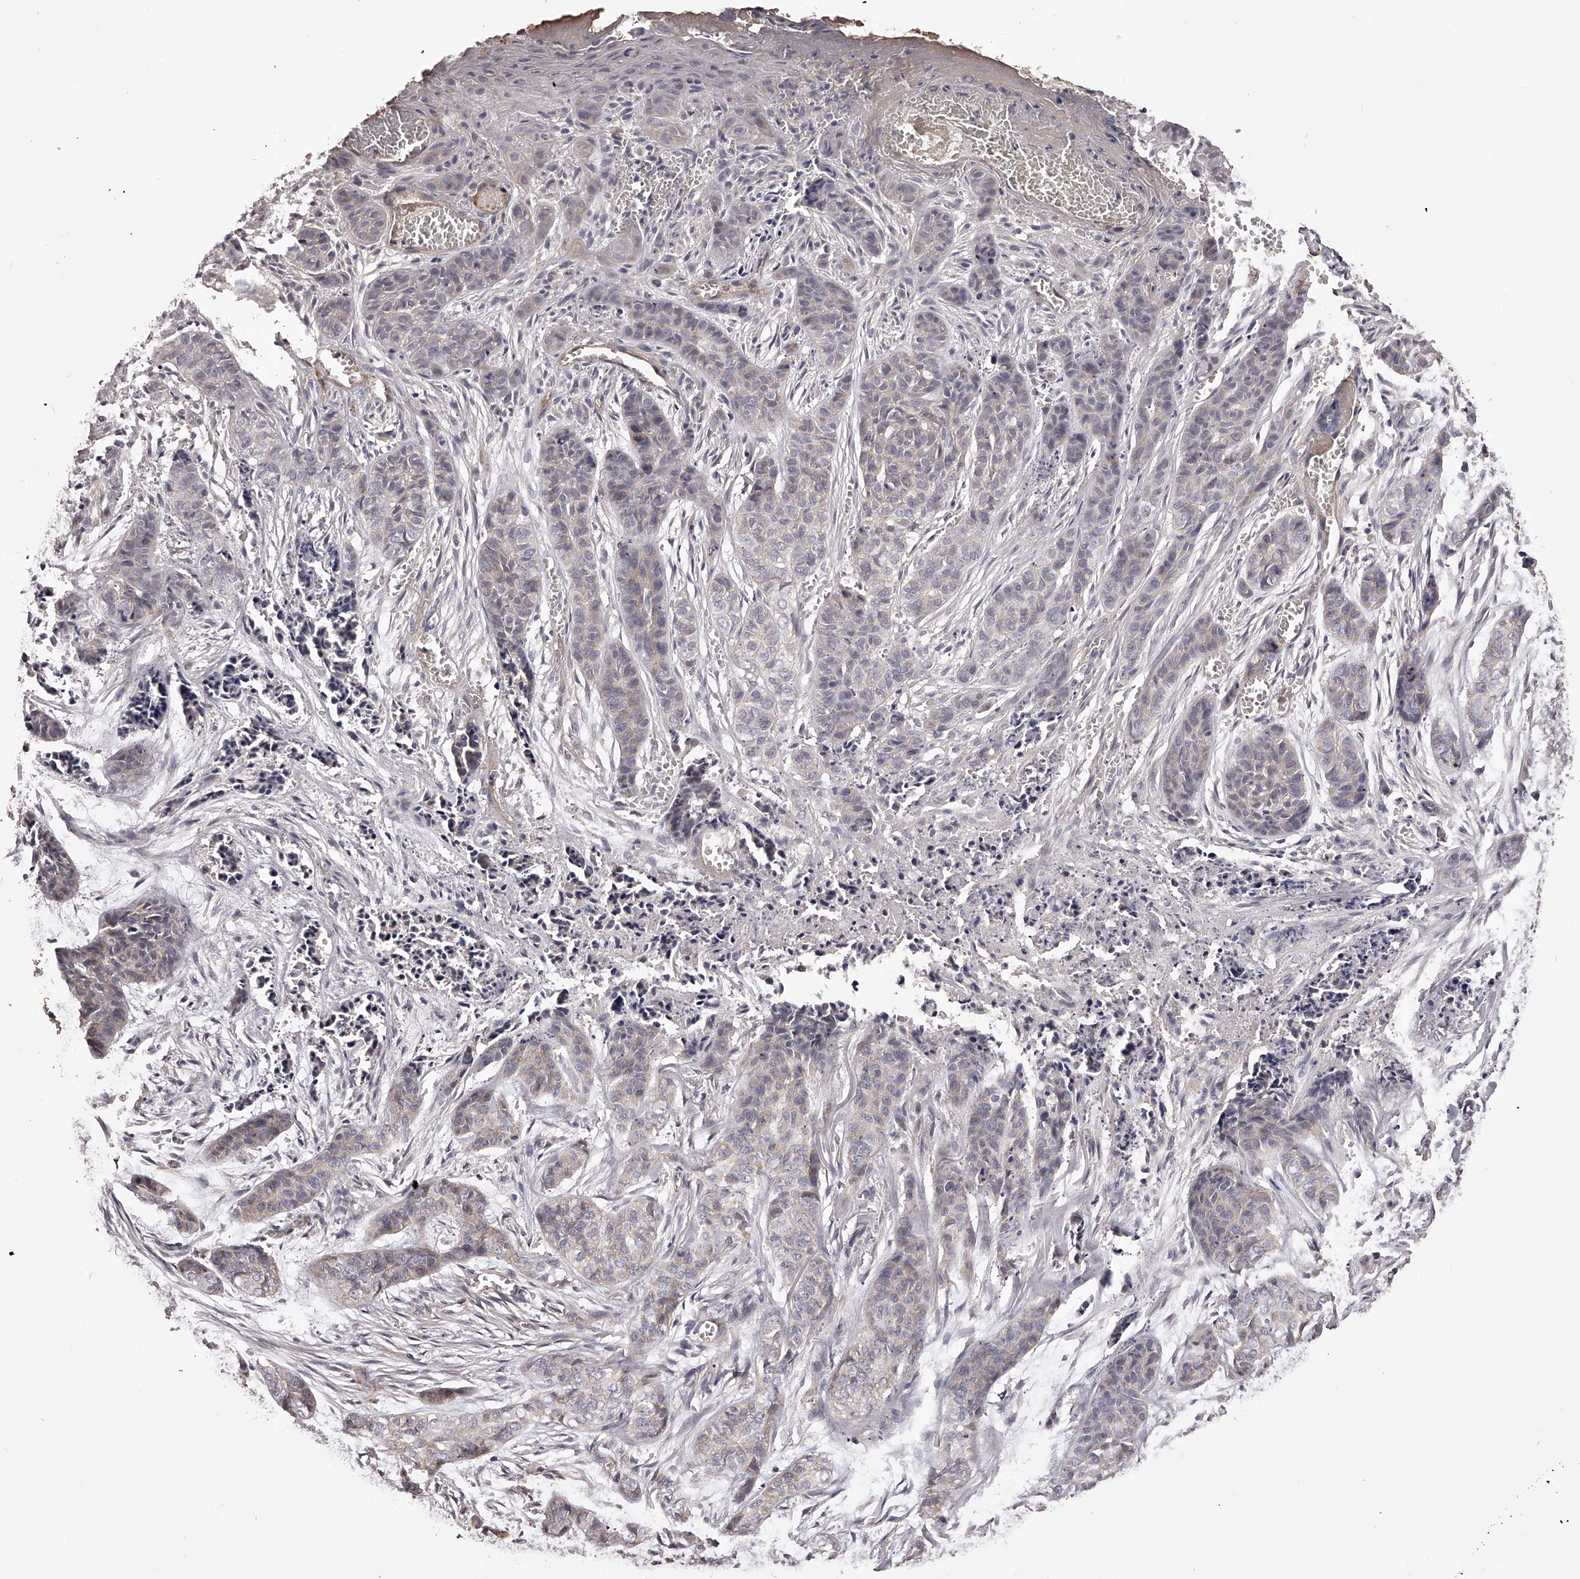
{"staining": {"intensity": "weak", "quantity": "<25%", "location": "cytoplasmic/membranous"}, "tissue": "skin cancer", "cell_type": "Tumor cells", "image_type": "cancer", "snomed": [{"axis": "morphology", "description": "Basal cell carcinoma"}, {"axis": "topography", "description": "Skin"}], "caption": "Skin basal cell carcinoma was stained to show a protein in brown. There is no significant positivity in tumor cells.", "gene": "LTV1", "patient": {"sex": "female", "age": 64}}